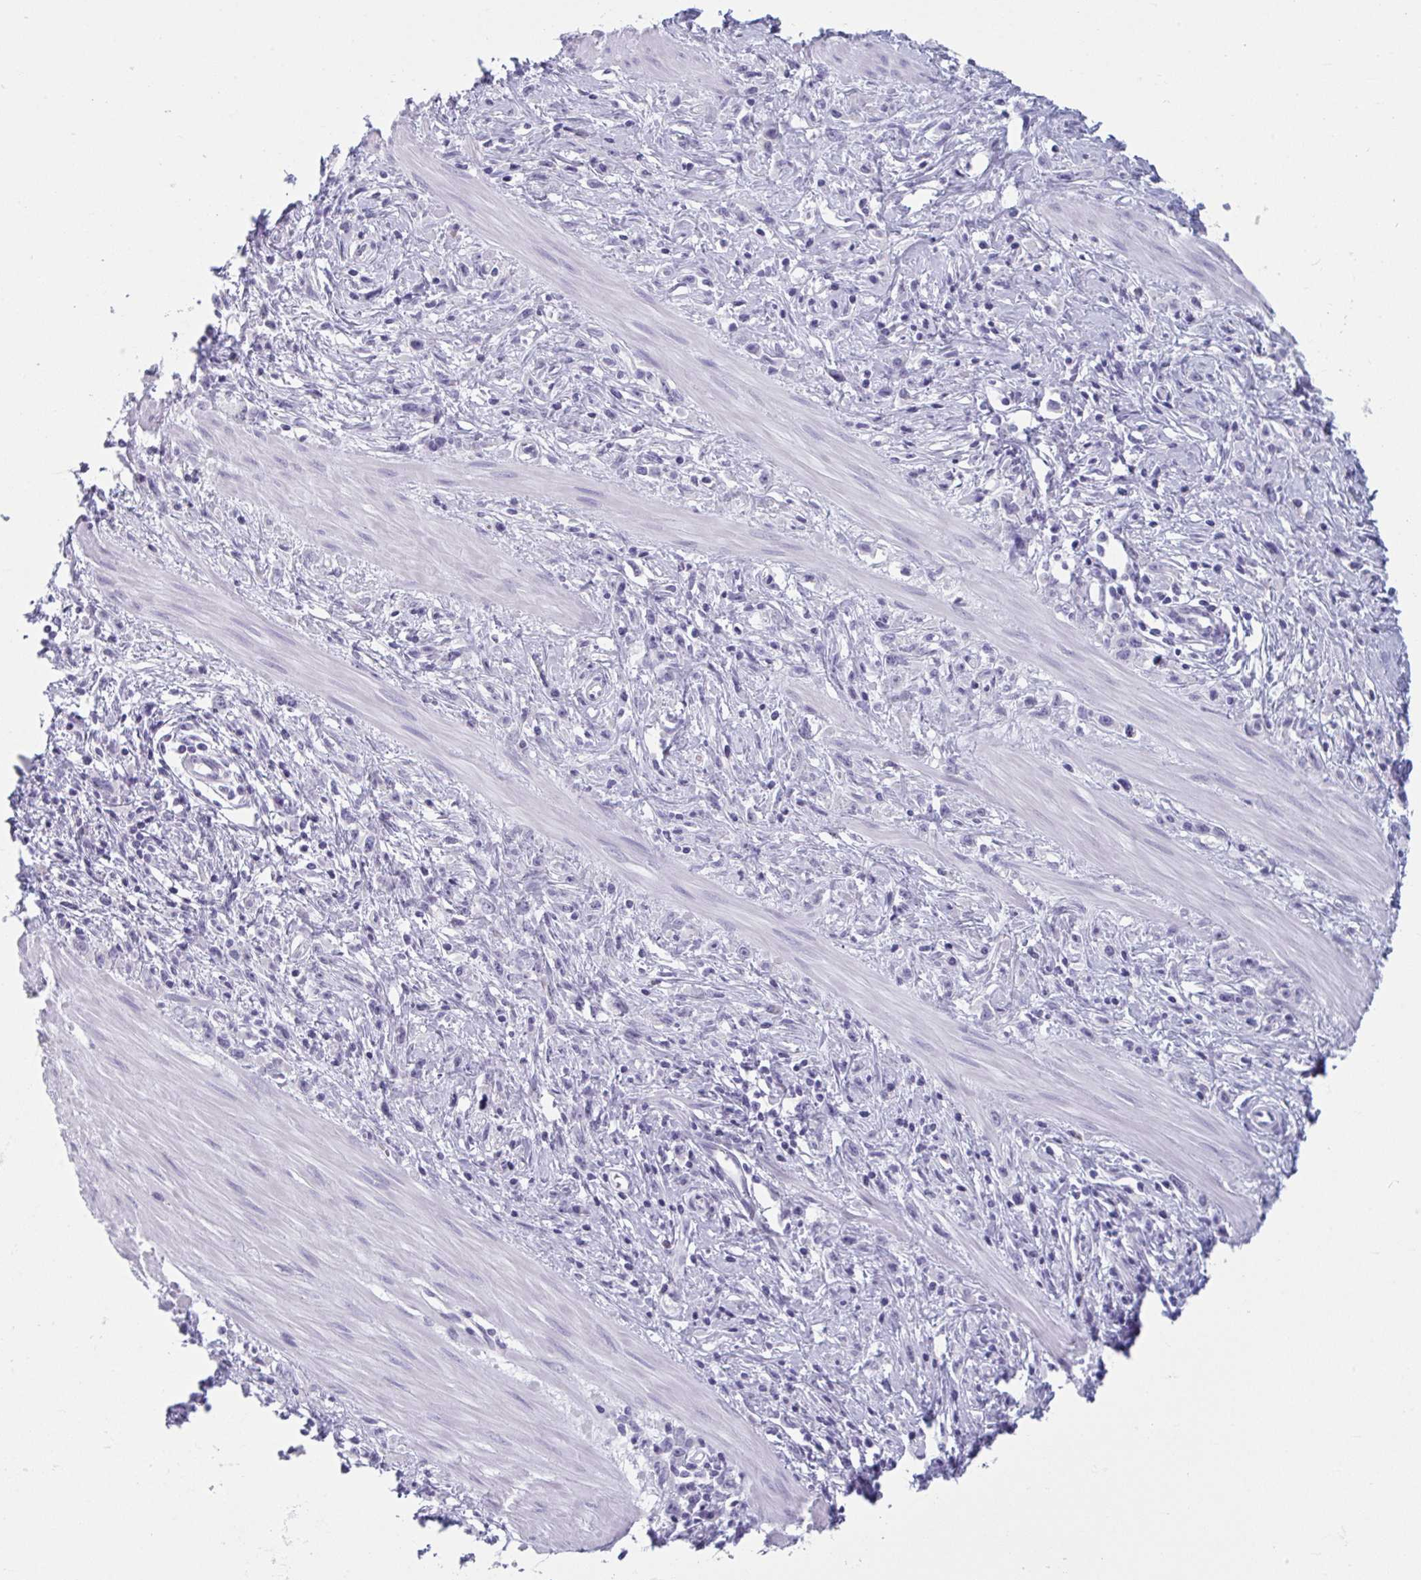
{"staining": {"intensity": "negative", "quantity": "none", "location": "none"}, "tissue": "stomach cancer", "cell_type": "Tumor cells", "image_type": "cancer", "snomed": [{"axis": "morphology", "description": "Adenocarcinoma, NOS"}, {"axis": "topography", "description": "Stomach"}], "caption": "Immunohistochemical staining of stomach cancer (adenocarcinoma) reveals no significant staining in tumor cells.", "gene": "HSD11B2", "patient": {"sex": "male", "age": 47}}